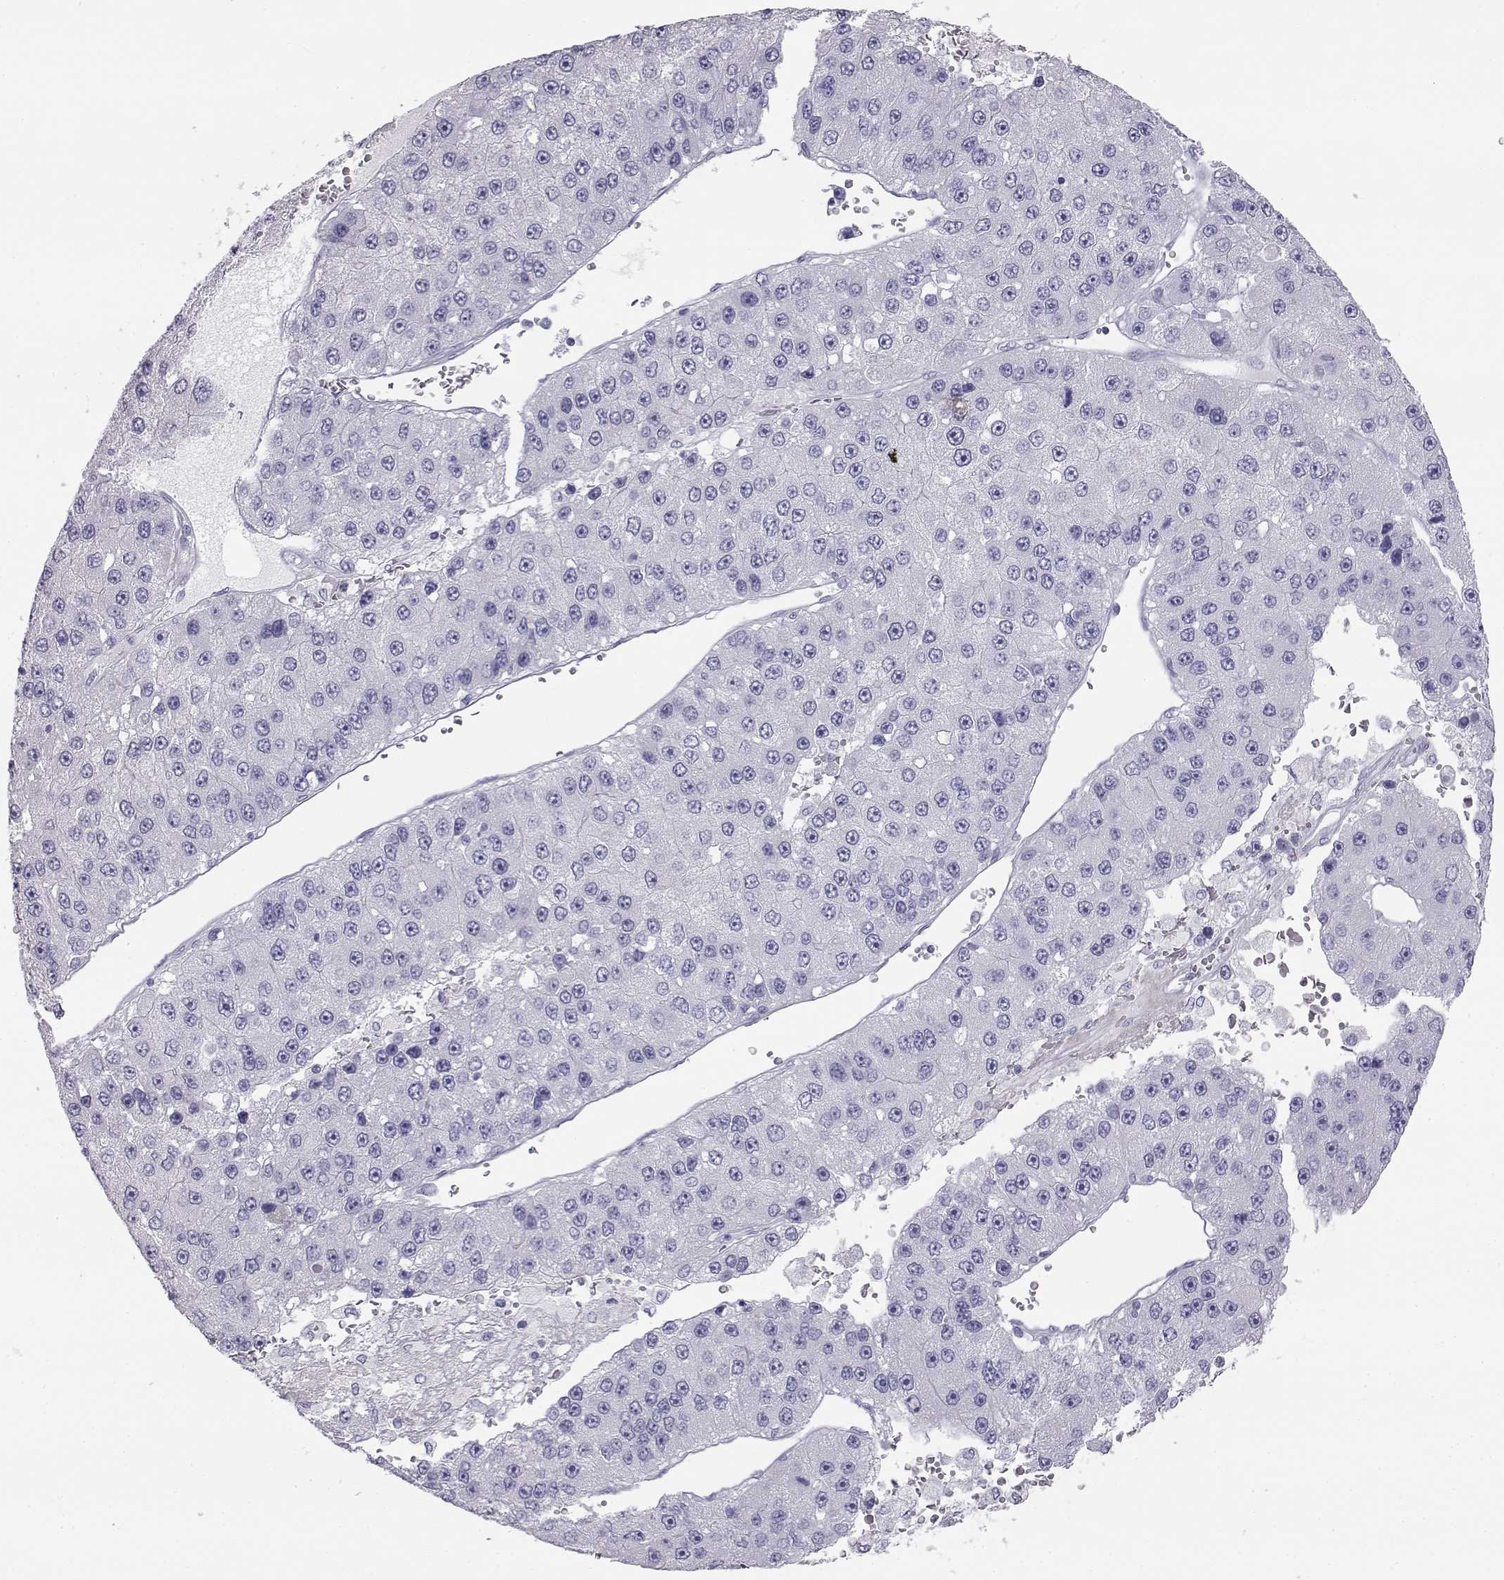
{"staining": {"intensity": "negative", "quantity": "none", "location": "none"}, "tissue": "liver cancer", "cell_type": "Tumor cells", "image_type": "cancer", "snomed": [{"axis": "morphology", "description": "Carcinoma, Hepatocellular, NOS"}, {"axis": "topography", "description": "Liver"}], "caption": "An immunohistochemistry micrograph of liver hepatocellular carcinoma is shown. There is no staining in tumor cells of liver hepatocellular carcinoma.", "gene": "ITLN2", "patient": {"sex": "female", "age": 73}}